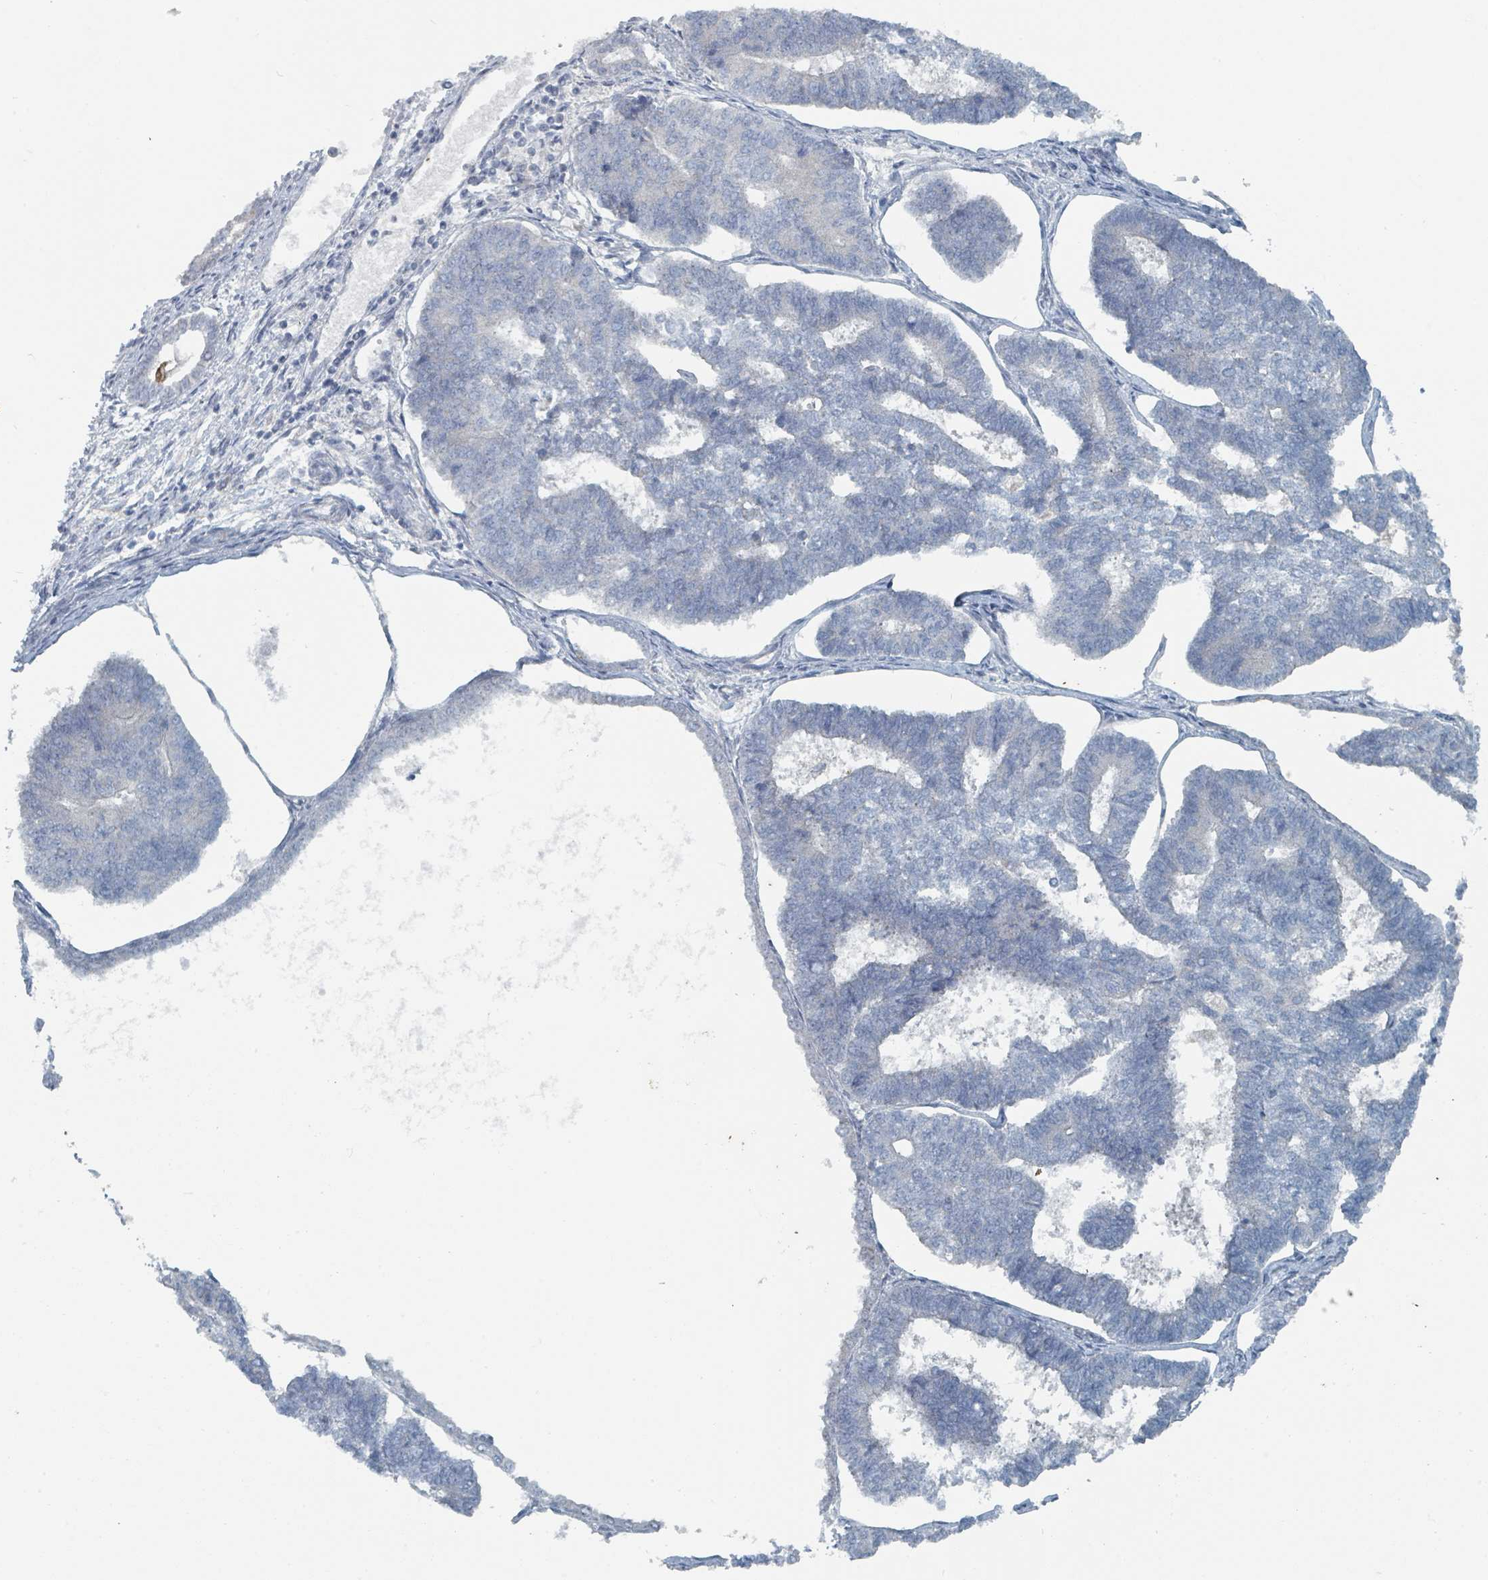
{"staining": {"intensity": "negative", "quantity": "none", "location": "none"}, "tissue": "endometrial cancer", "cell_type": "Tumor cells", "image_type": "cancer", "snomed": [{"axis": "morphology", "description": "Adenocarcinoma, NOS"}, {"axis": "topography", "description": "Endometrium"}], "caption": "This is a photomicrograph of IHC staining of adenocarcinoma (endometrial), which shows no positivity in tumor cells.", "gene": "RASA4", "patient": {"sex": "female", "age": 70}}